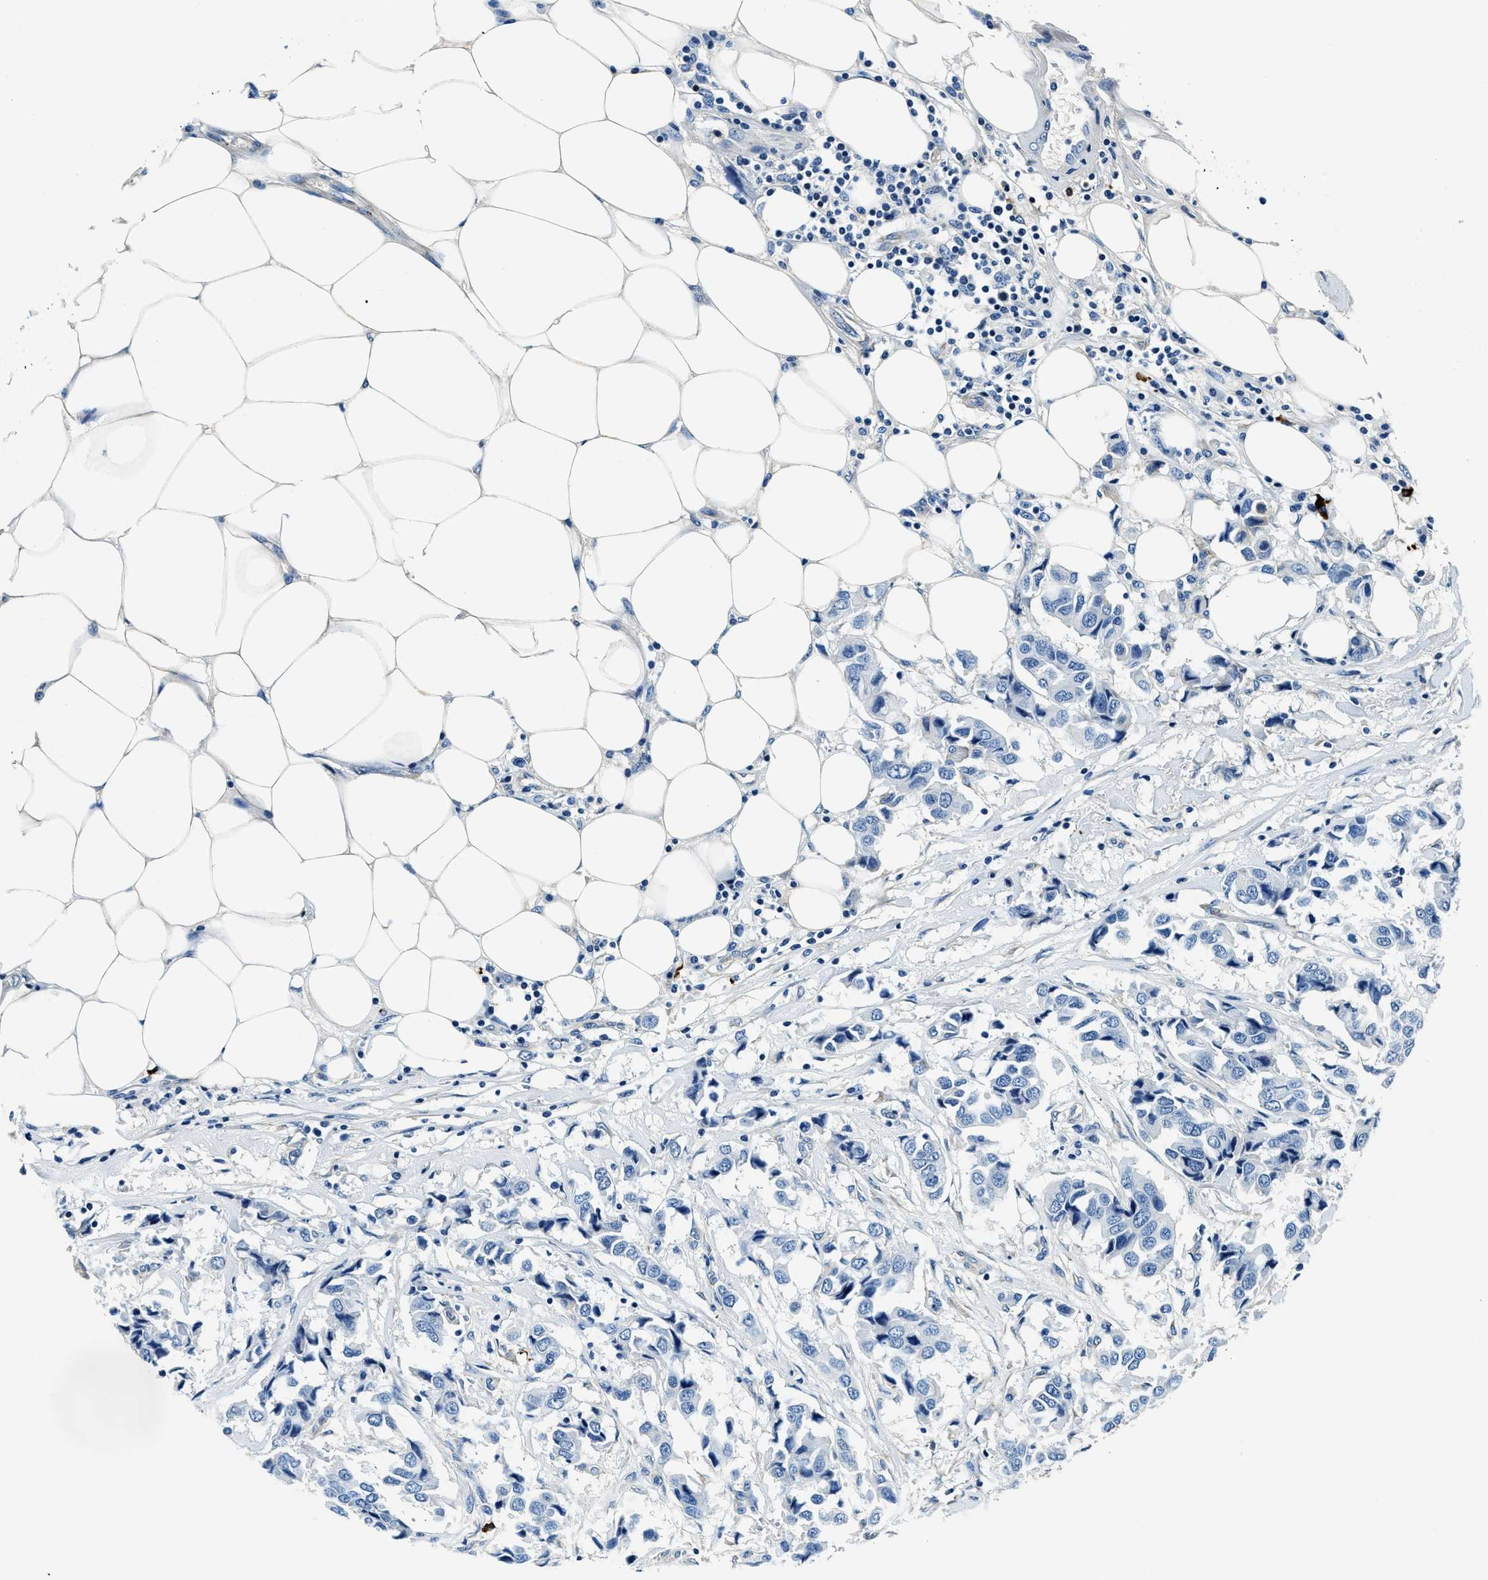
{"staining": {"intensity": "negative", "quantity": "none", "location": "none"}, "tissue": "breast cancer", "cell_type": "Tumor cells", "image_type": "cancer", "snomed": [{"axis": "morphology", "description": "Duct carcinoma"}, {"axis": "topography", "description": "Breast"}], "caption": "IHC photomicrograph of infiltrating ductal carcinoma (breast) stained for a protein (brown), which exhibits no positivity in tumor cells.", "gene": "TMEM186", "patient": {"sex": "female", "age": 80}}